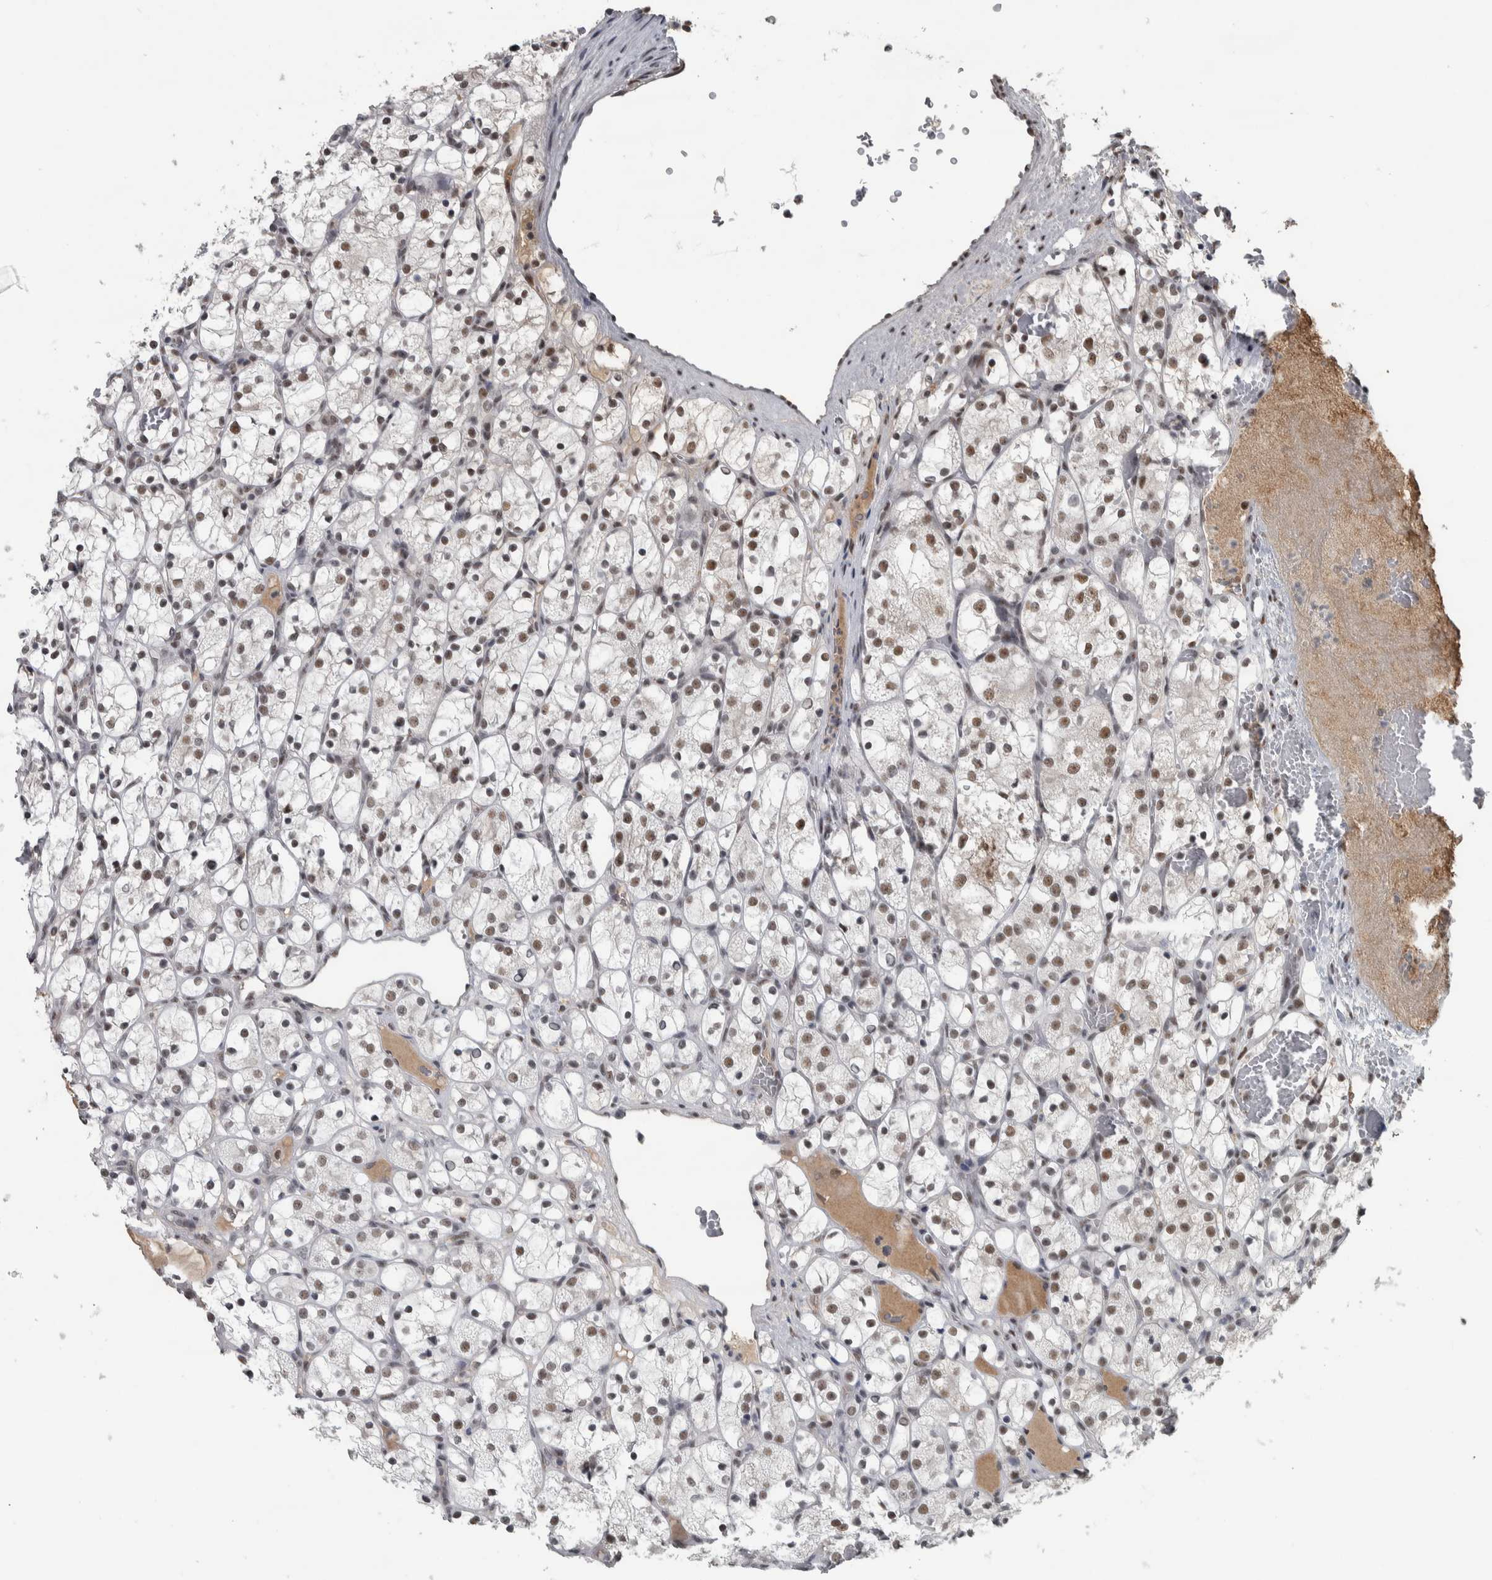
{"staining": {"intensity": "moderate", "quantity": ">75%", "location": "nuclear"}, "tissue": "renal cancer", "cell_type": "Tumor cells", "image_type": "cancer", "snomed": [{"axis": "morphology", "description": "Adenocarcinoma, NOS"}, {"axis": "topography", "description": "Kidney"}], "caption": "Human renal cancer (adenocarcinoma) stained with a protein marker demonstrates moderate staining in tumor cells.", "gene": "DDX42", "patient": {"sex": "female", "age": 69}}